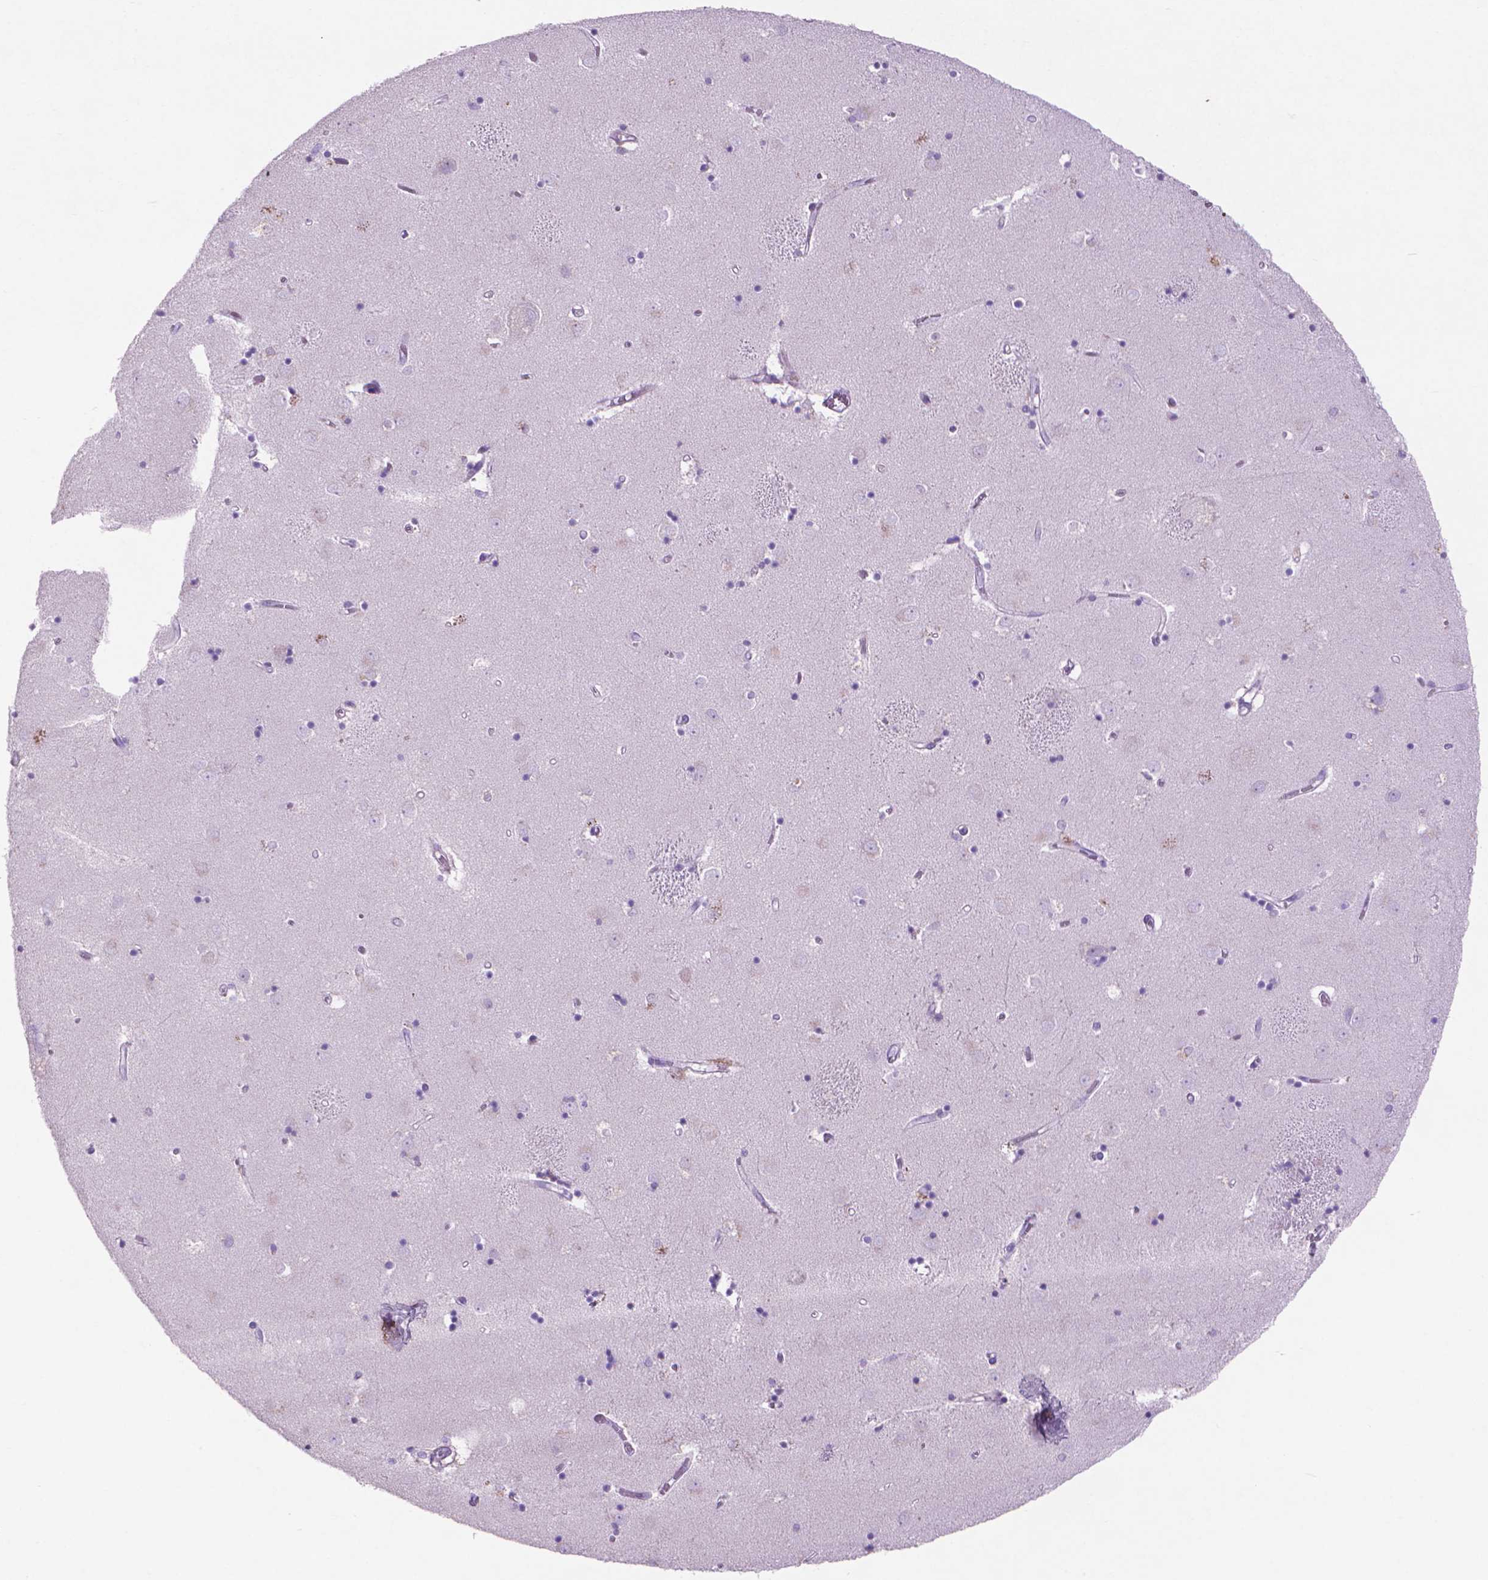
{"staining": {"intensity": "negative", "quantity": "none", "location": "none"}, "tissue": "caudate", "cell_type": "Glial cells", "image_type": "normal", "snomed": [{"axis": "morphology", "description": "Normal tissue, NOS"}, {"axis": "topography", "description": "Lateral ventricle wall"}], "caption": "The immunohistochemistry (IHC) micrograph has no significant expression in glial cells of caudate.", "gene": "AQP10", "patient": {"sex": "male", "age": 54}}